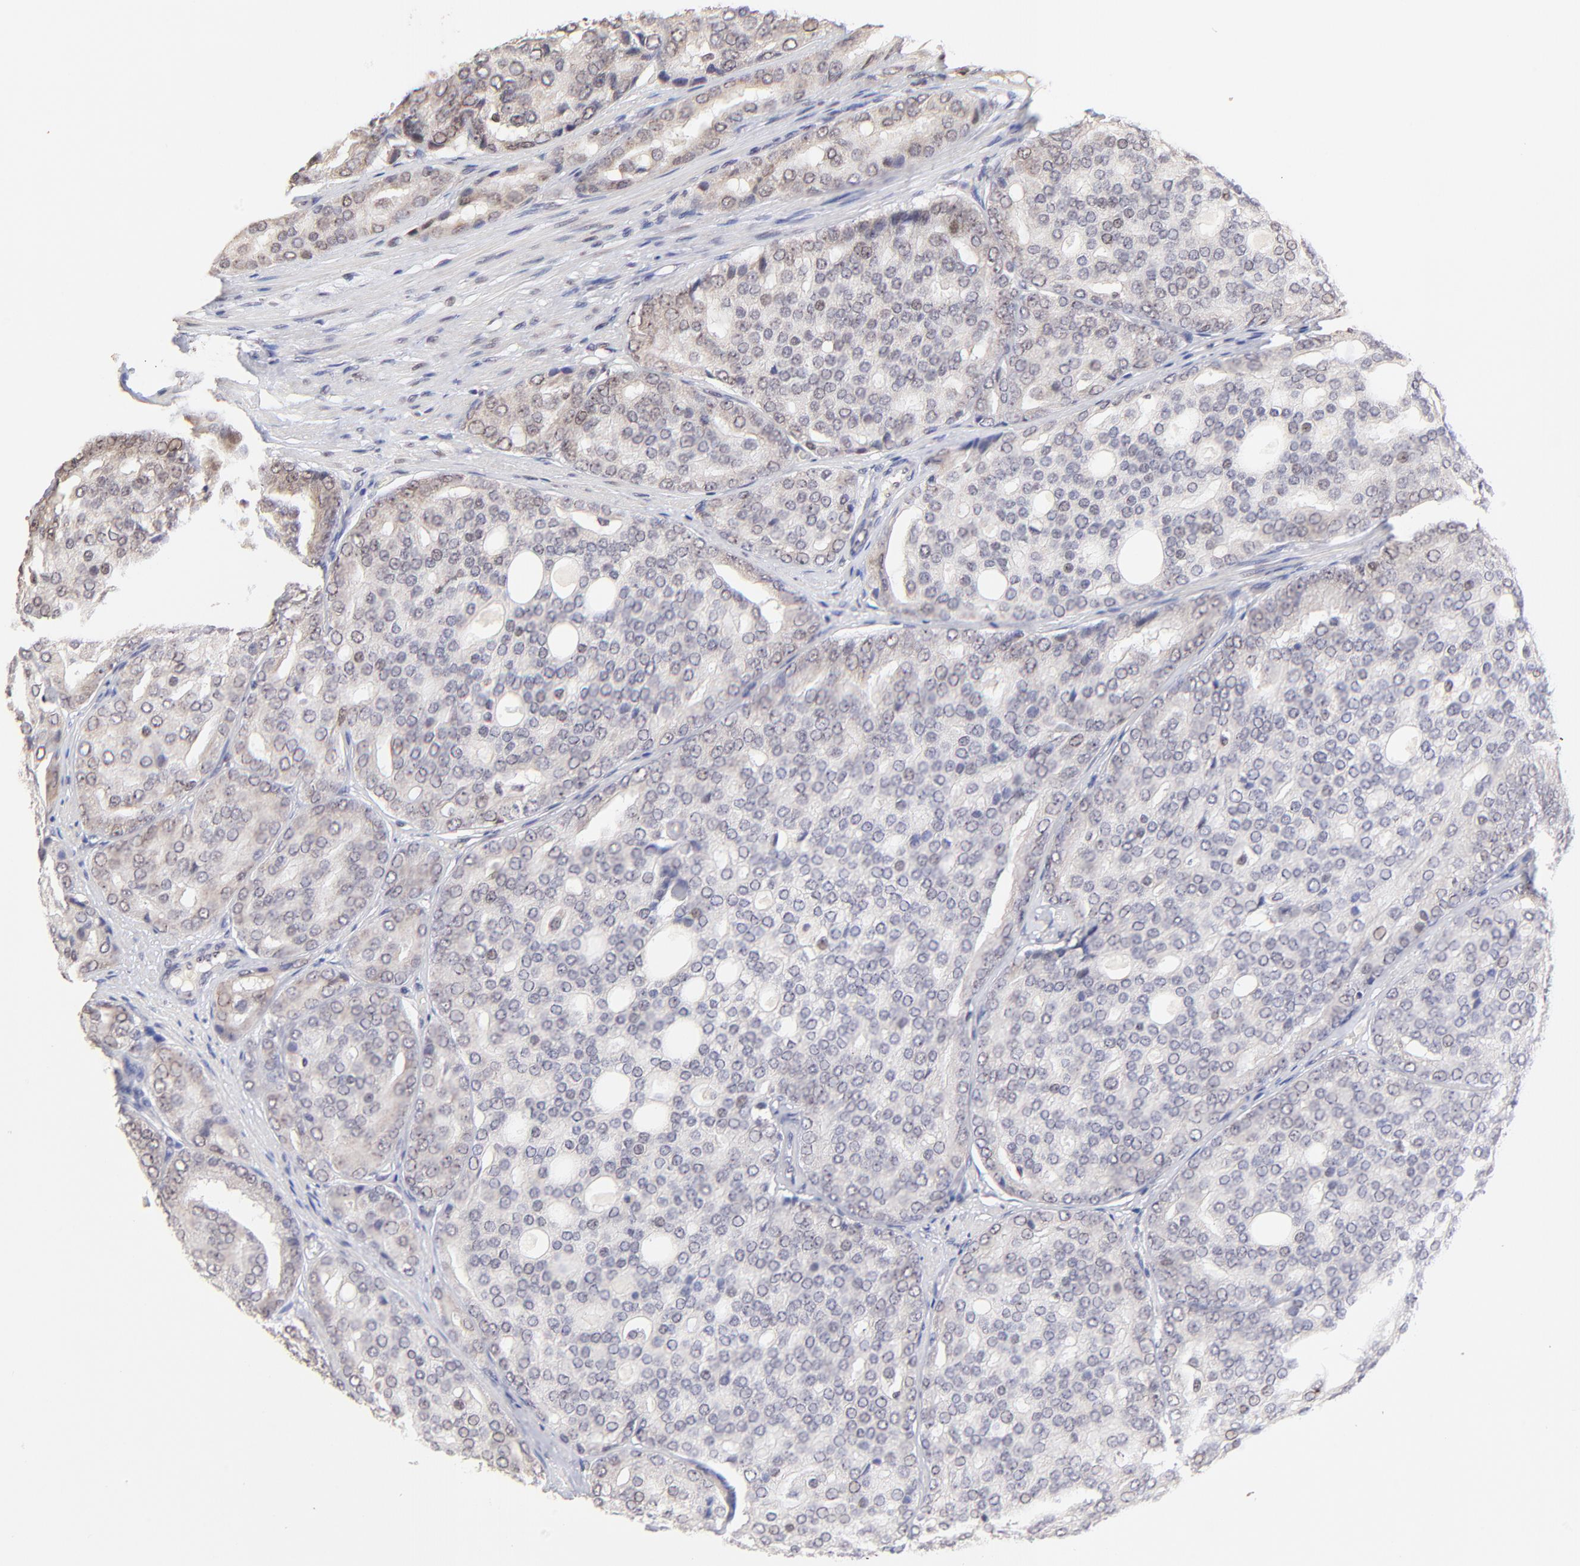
{"staining": {"intensity": "strong", "quantity": "<25%", "location": "cytoplasmic/membranous,nuclear"}, "tissue": "prostate cancer", "cell_type": "Tumor cells", "image_type": "cancer", "snomed": [{"axis": "morphology", "description": "Adenocarcinoma, High grade"}, {"axis": "topography", "description": "Prostate"}], "caption": "The image displays immunohistochemical staining of prostate cancer. There is strong cytoplasmic/membranous and nuclear positivity is seen in about <25% of tumor cells.", "gene": "ZNF670", "patient": {"sex": "male", "age": 64}}